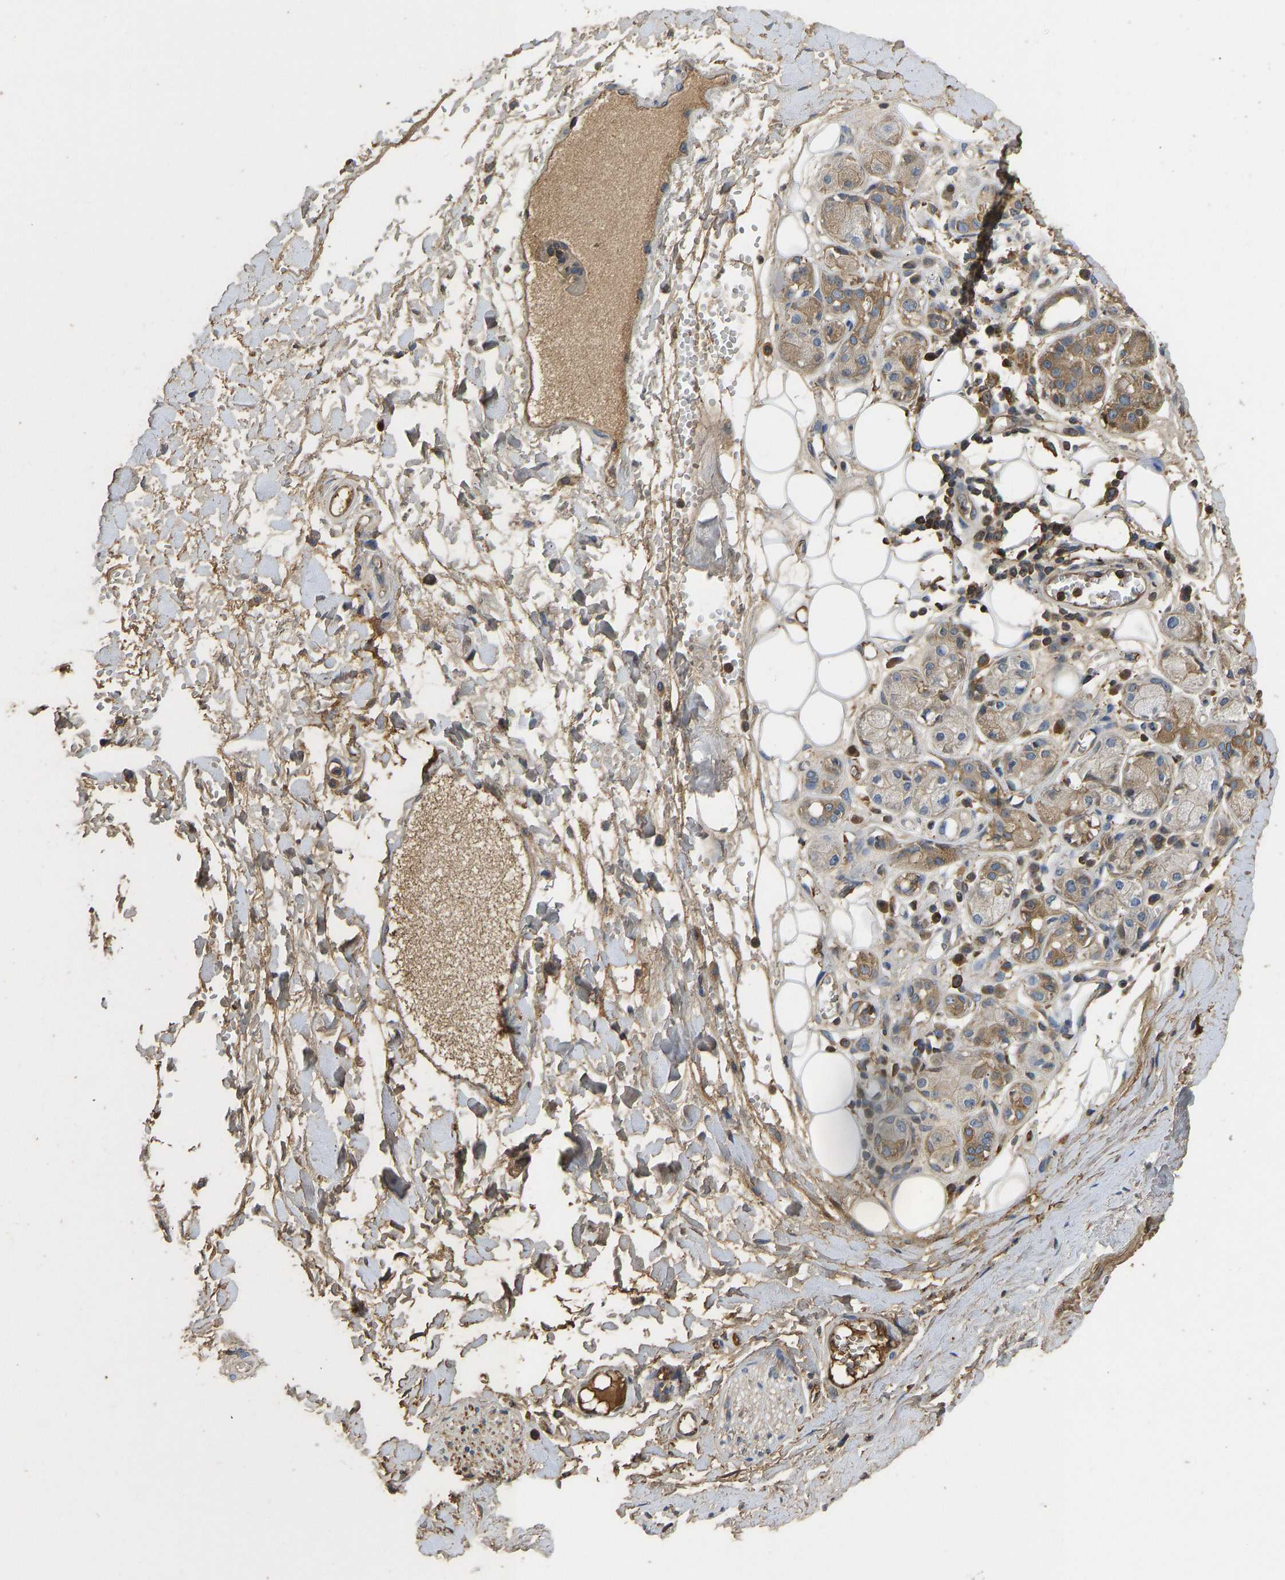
{"staining": {"intensity": "moderate", "quantity": "25%-75%", "location": "cytoplasmic/membranous"}, "tissue": "adipose tissue", "cell_type": "Adipocytes", "image_type": "normal", "snomed": [{"axis": "morphology", "description": "Normal tissue, NOS"}, {"axis": "morphology", "description": "Inflammation, NOS"}, {"axis": "topography", "description": "Salivary gland"}, {"axis": "topography", "description": "Peripheral nerve tissue"}], "caption": "Immunohistochemistry (IHC) of normal human adipose tissue exhibits medium levels of moderate cytoplasmic/membranous expression in approximately 25%-75% of adipocytes.", "gene": "VCPKMT", "patient": {"sex": "female", "age": 75}}